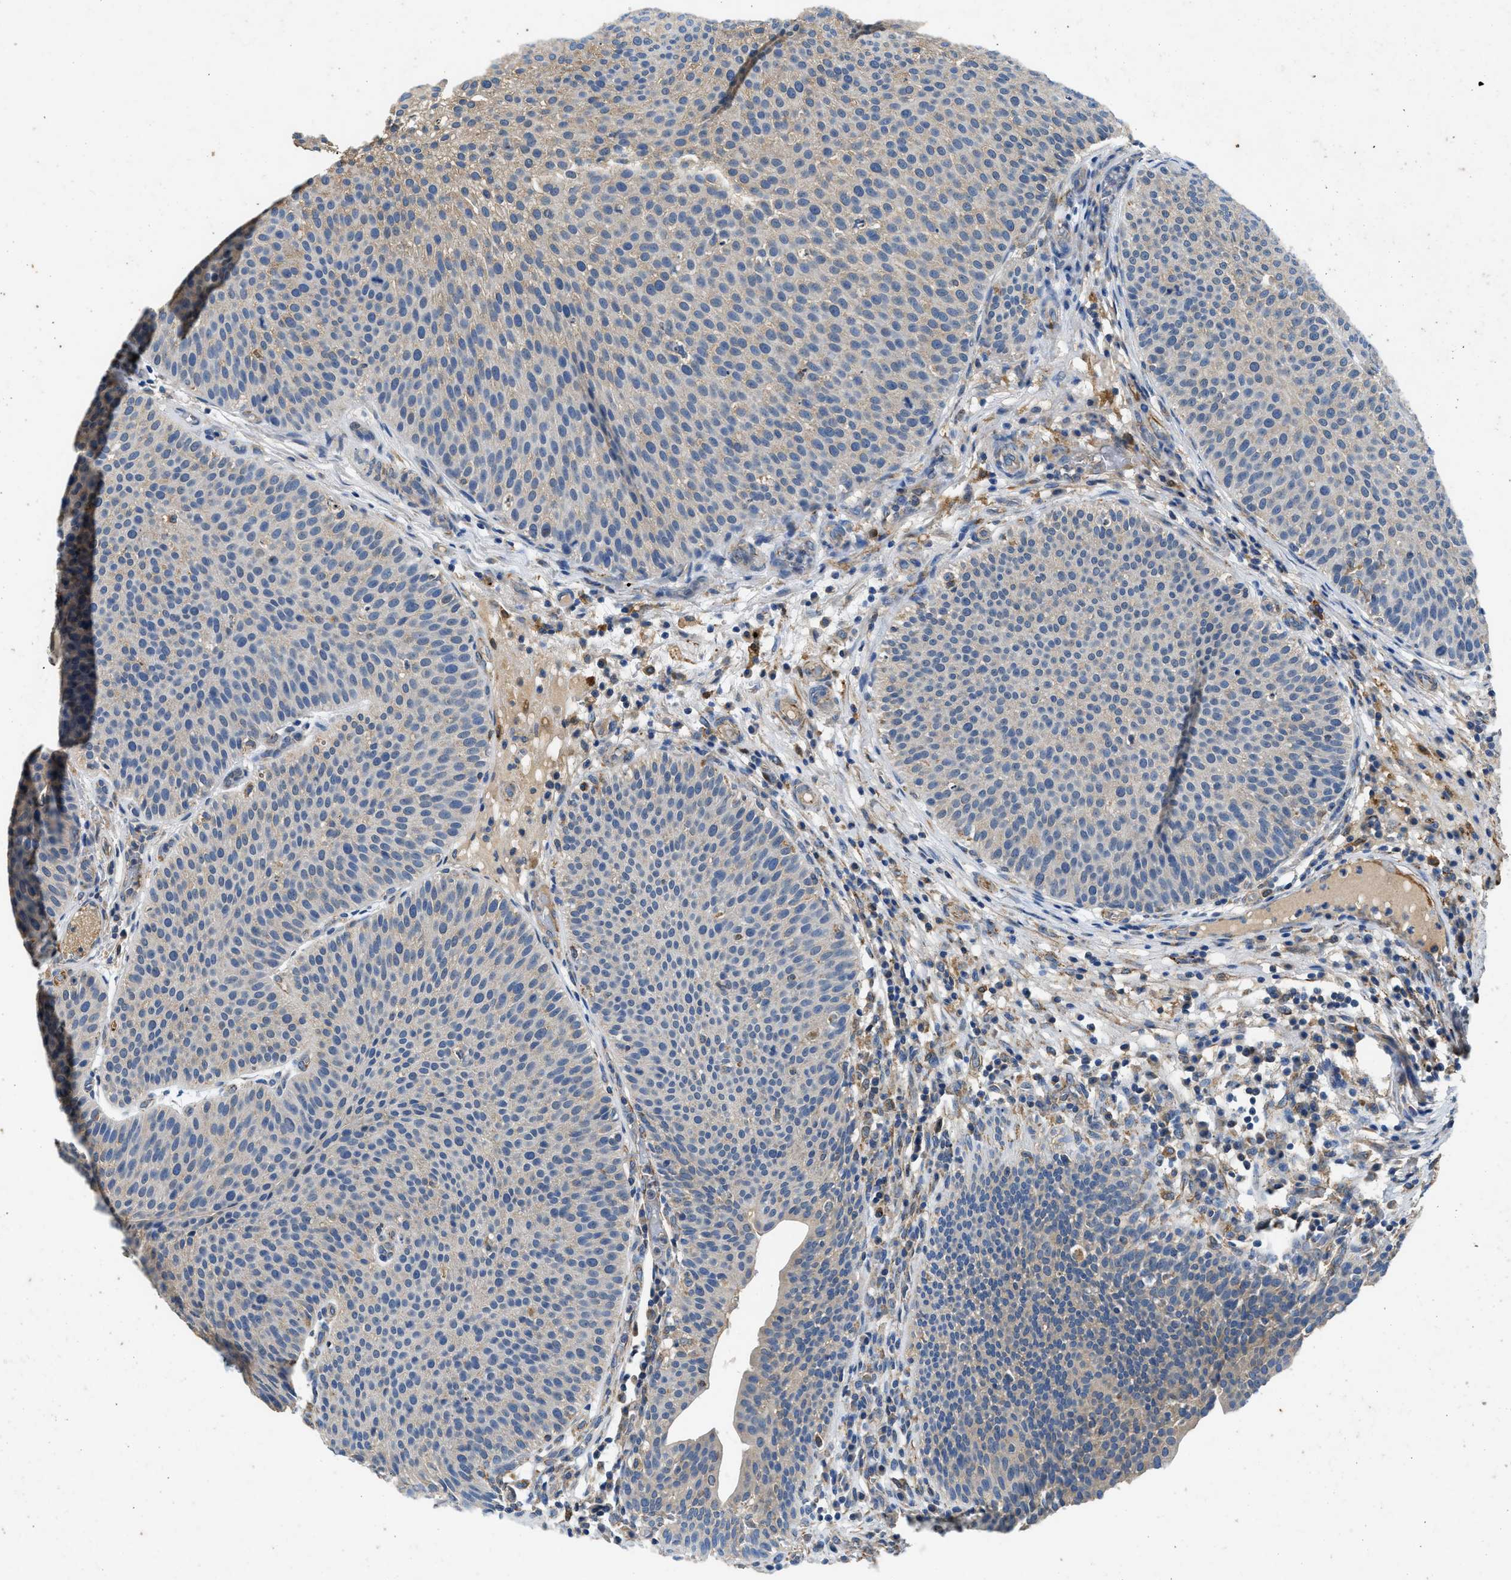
{"staining": {"intensity": "weak", "quantity": "<25%", "location": "cytoplasmic/membranous"}, "tissue": "urothelial cancer", "cell_type": "Tumor cells", "image_type": "cancer", "snomed": [{"axis": "morphology", "description": "Urothelial carcinoma, Low grade"}, {"axis": "topography", "description": "Smooth muscle"}, {"axis": "topography", "description": "Urinary bladder"}], "caption": "A high-resolution micrograph shows IHC staining of low-grade urothelial carcinoma, which displays no significant expression in tumor cells.", "gene": "CDK15", "patient": {"sex": "male", "age": 60}}